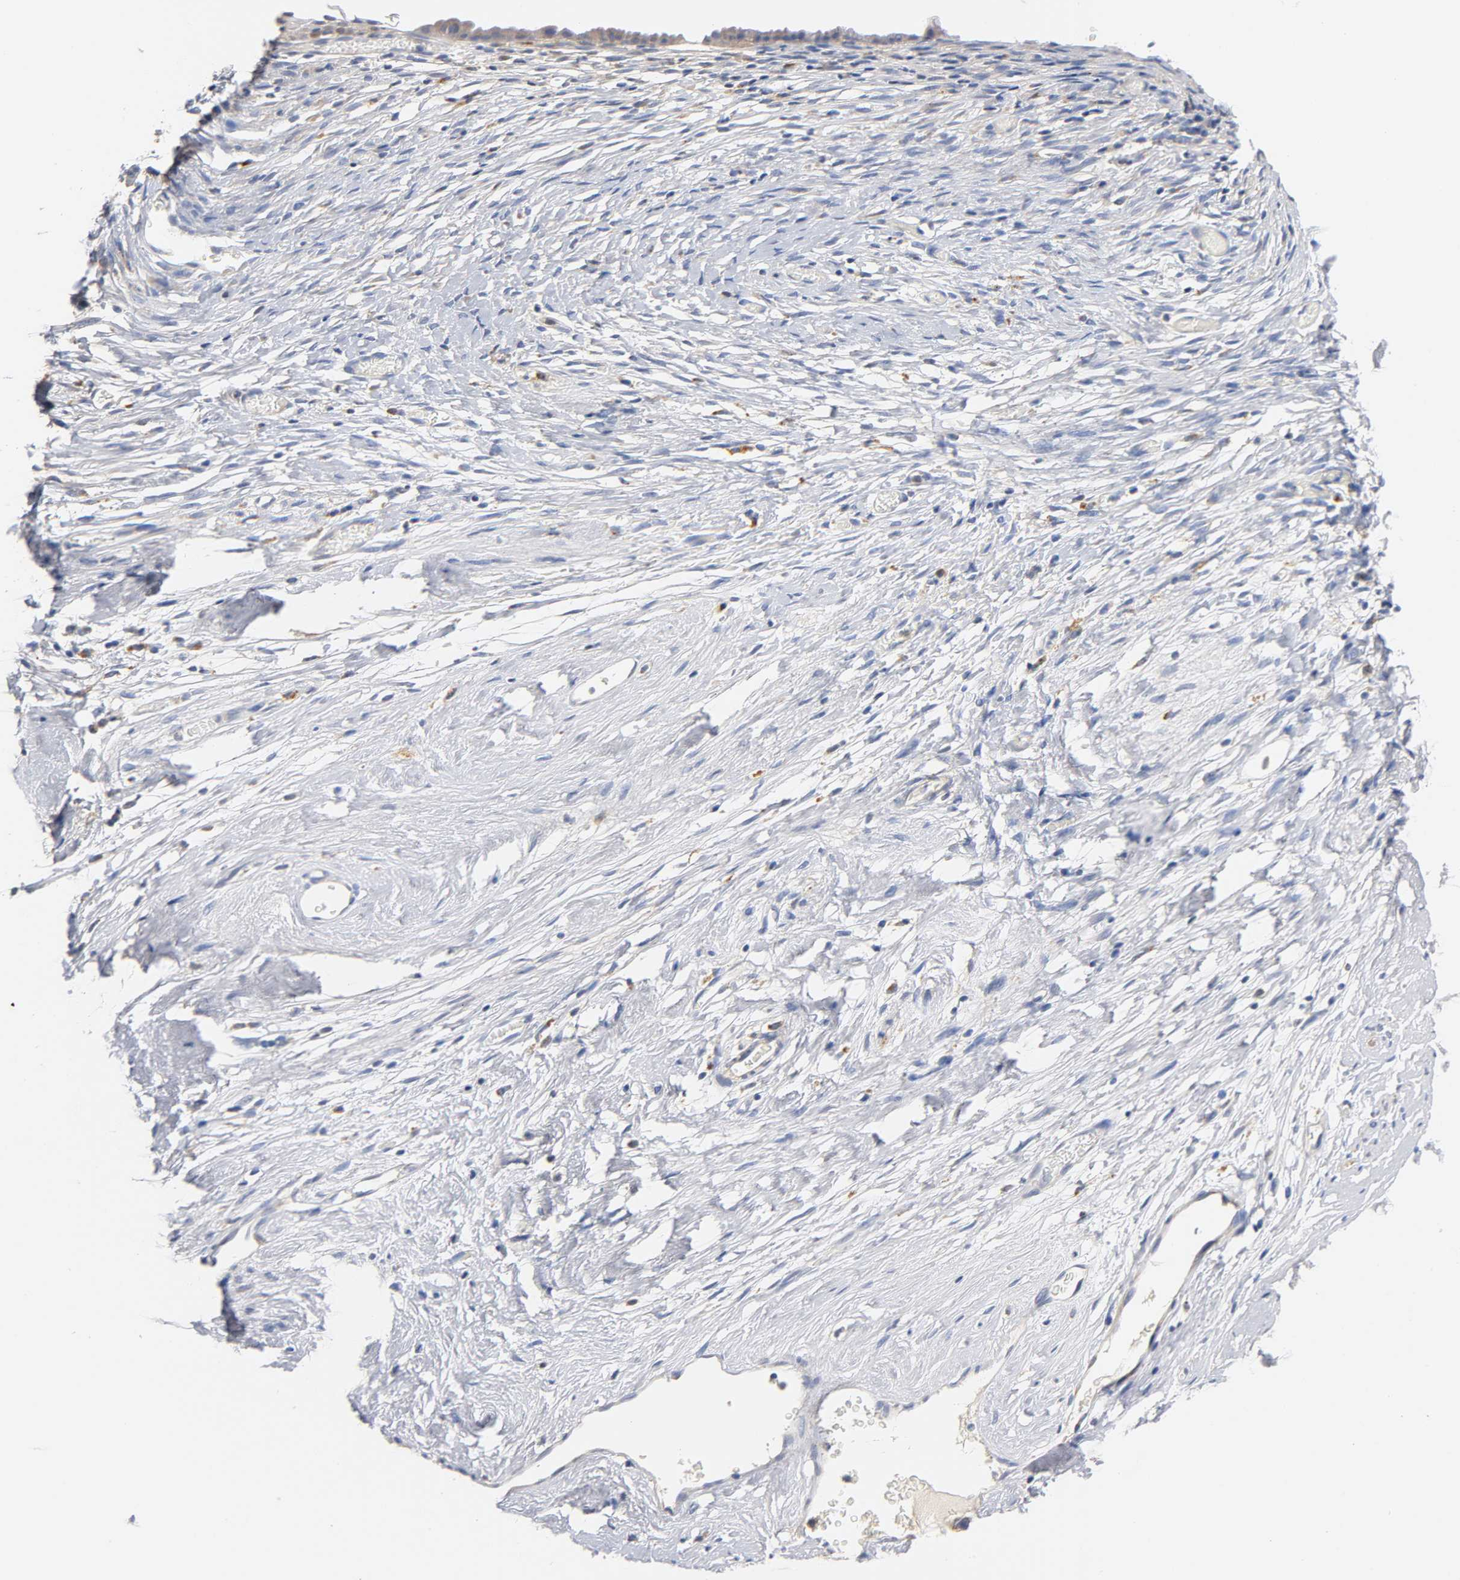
{"staining": {"intensity": "weak", "quantity": "<25%", "location": "cytoplasmic/membranous"}, "tissue": "cervical cancer", "cell_type": "Tumor cells", "image_type": "cancer", "snomed": [{"axis": "morphology", "description": "Normal tissue, NOS"}, {"axis": "morphology", "description": "Squamous cell carcinoma, NOS"}, {"axis": "topography", "description": "Cervix"}], "caption": "An image of cervical squamous cell carcinoma stained for a protein displays no brown staining in tumor cells.", "gene": "SEMA5A", "patient": {"sex": "female", "age": 67}}